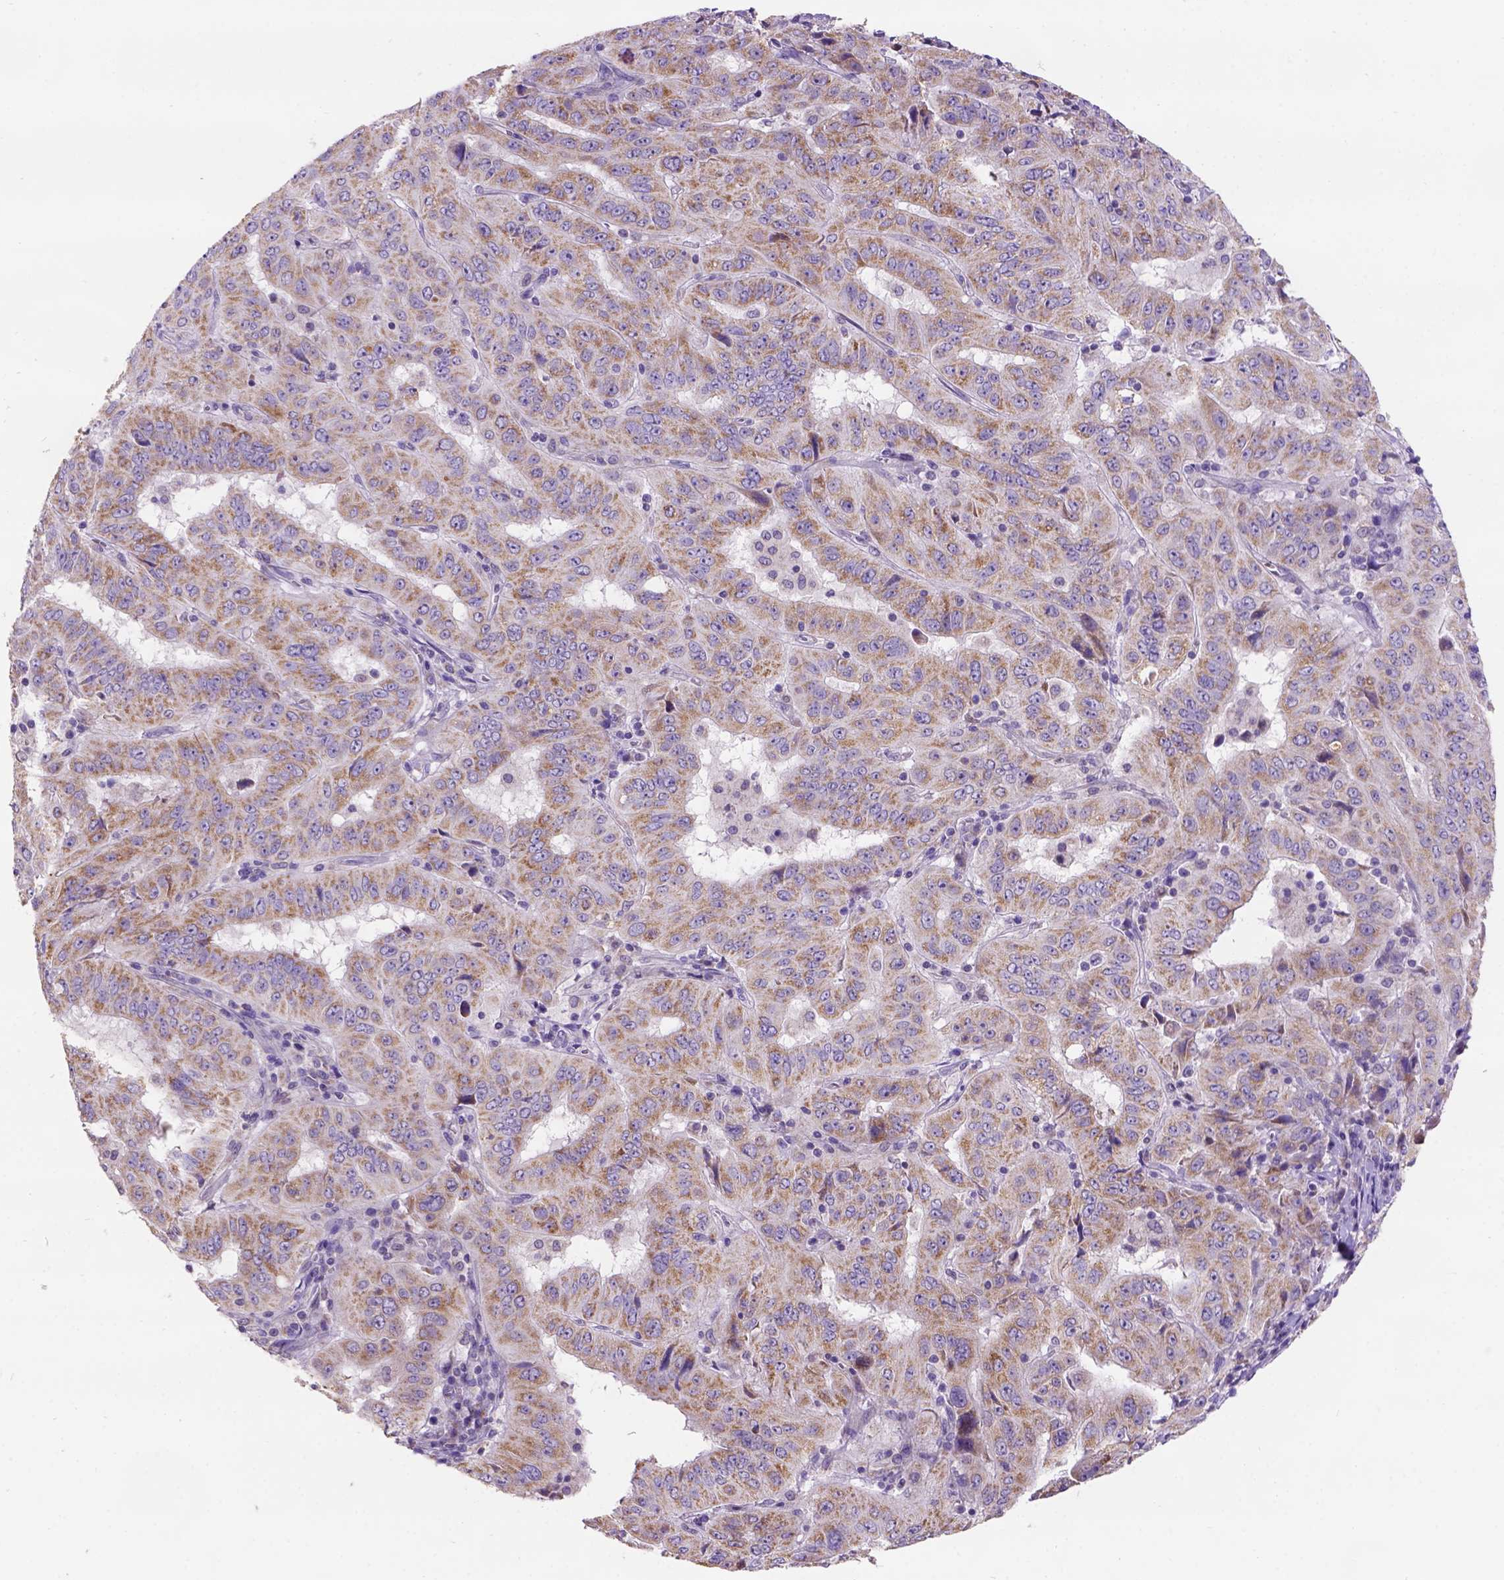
{"staining": {"intensity": "moderate", "quantity": ">75%", "location": "cytoplasmic/membranous"}, "tissue": "pancreatic cancer", "cell_type": "Tumor cells", "image_type": "cancer", "snomed": [{"axis": "morphology", "description": "Adenocarcinoma, NOS"}, {"axis": "topography", "description": "Pancreas"}], "caption": "Adenocarcinoma (pancreatic) stained for a protein (brown) shows moderate cytoplasmic/membranous positive staining in approximately >75% of tumor cells.", "gene": "L2HGDH", "patient": {"sex": "male", "age": 63}}